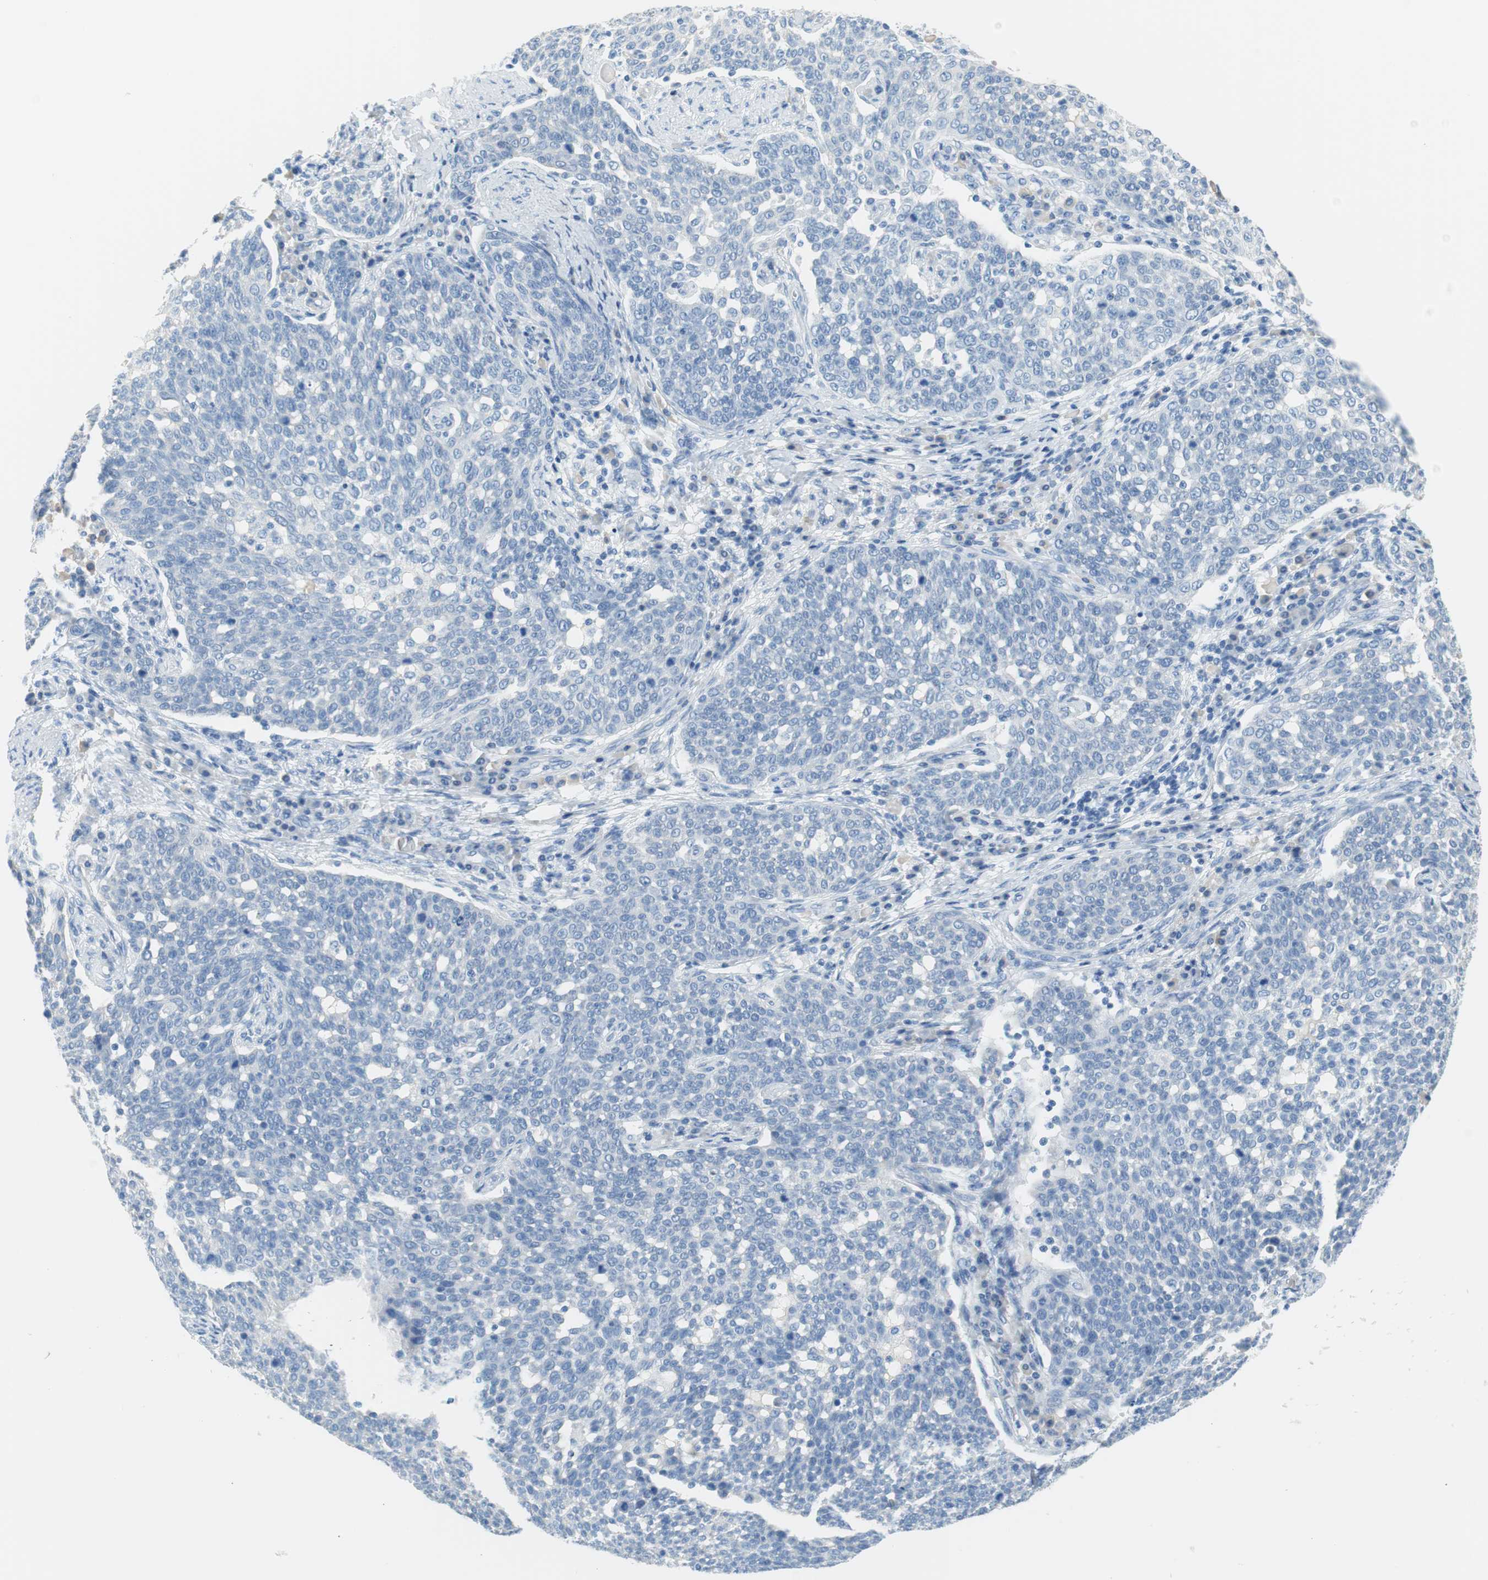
{"staining": {"intensity": "negative", "quantity": "none", "location": "none"}, "tissue": "cervical cancer", "cell_type": "Tumor cells", "image_type": "cancer", "snomed": [{"axis": "morphology", "description": "Squamous cell carcinoma, NOS"}, {"axis": "topography", "description": "Cervix"}], "caption": "Immunohistochemical staining of human cervical cancer exhibits no significant expression in tumor cells. (DAB (3,3'-diaminobenzidine) immunohistochemistry (IHC), high magnification).", "gene": "MYH1", "patient": {"sex": "female", "age": 34}}